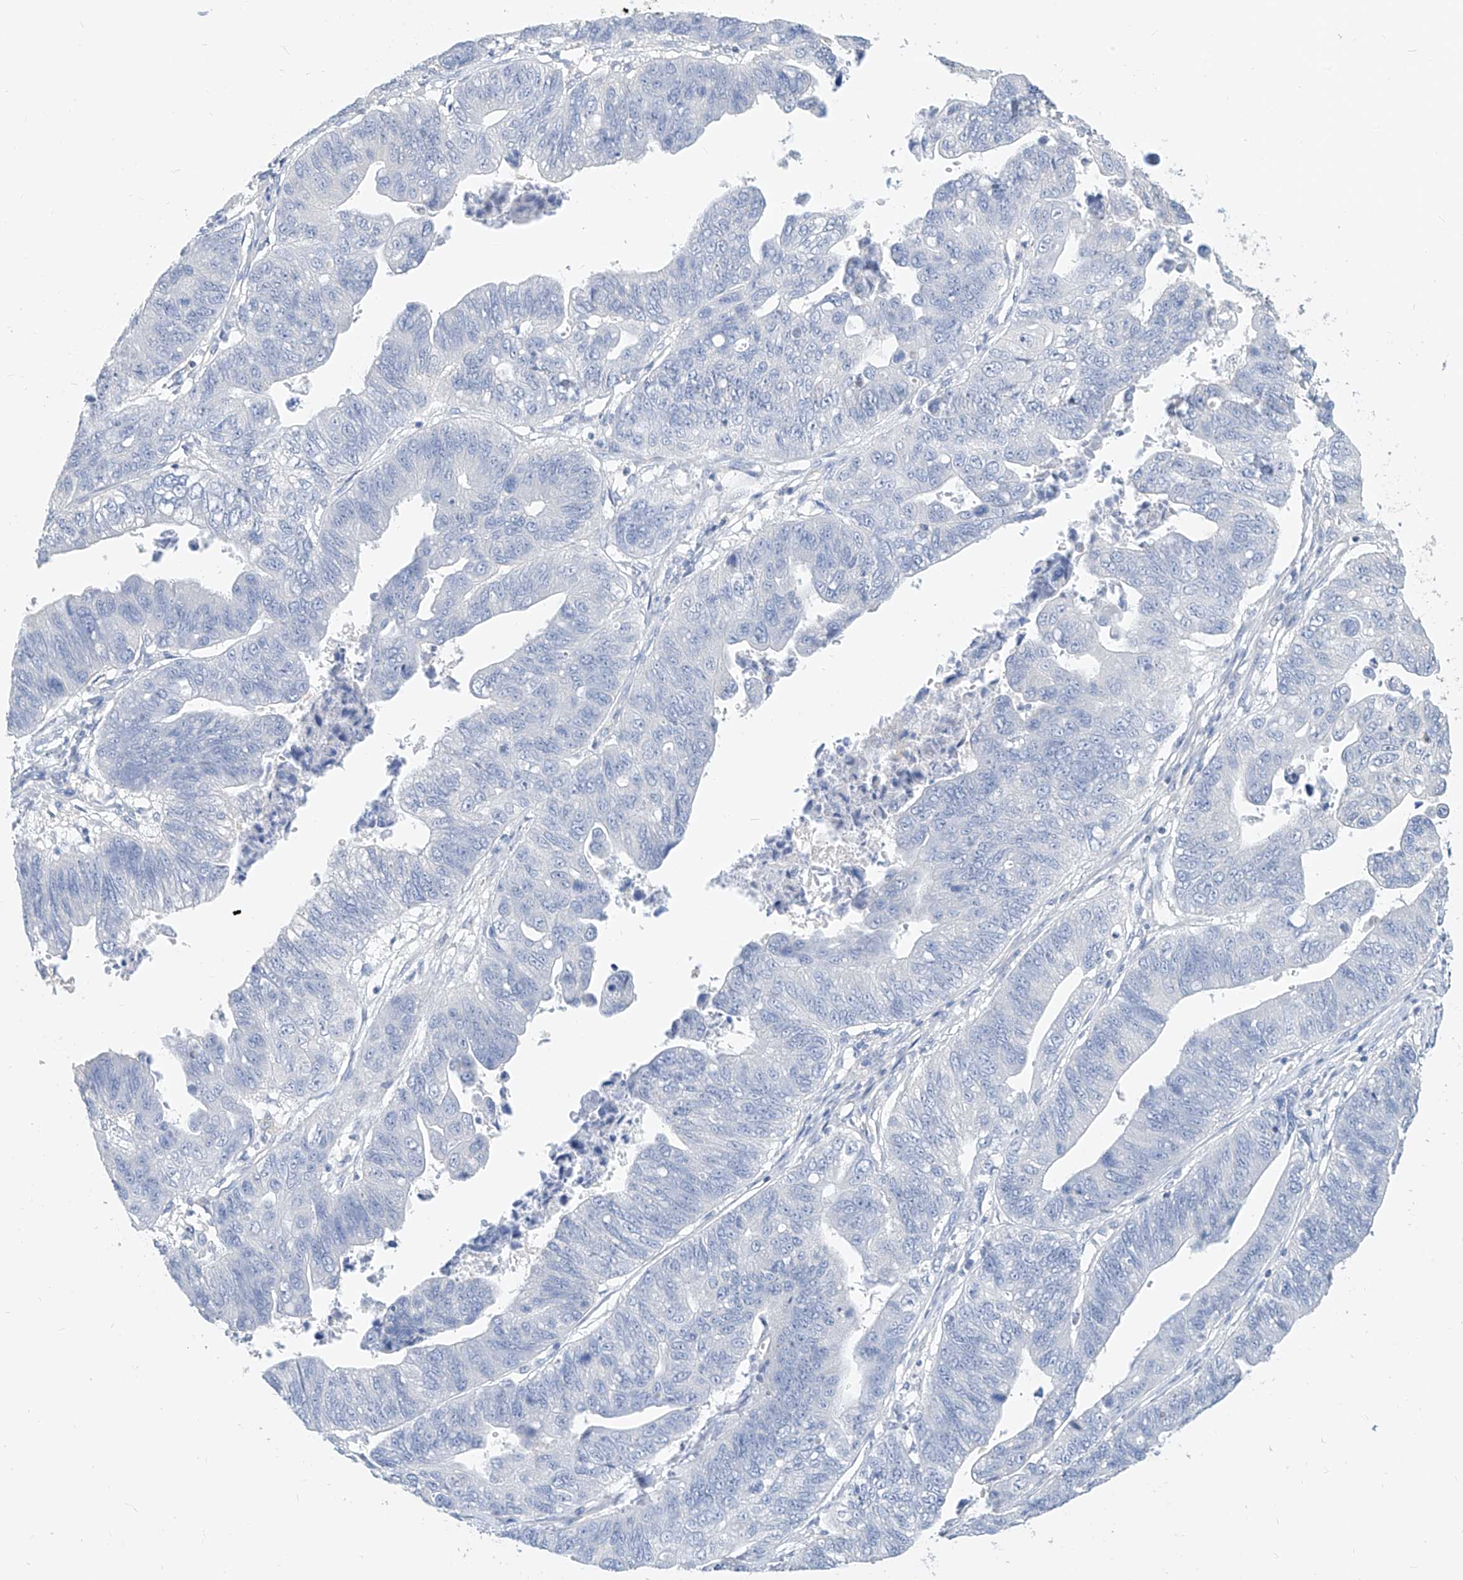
{"staining": {"intensity": "negative", "quantity": "none", "location": "none"}, "tissue": "stomach cancer", "cell_type": "Tumor cells", "image_type": "cancer", "snomed": [{"axis": "morphology", "description": "Adenocarcinoma, NOS"}, {"axis": "topography", "description": "Stomach"}], "caption": "Tumor cells are negative for protein expression in human stomach adenocarcinoma.", "gene": "ZZEF1", "patient": {"sex": "male", "age": 59}}